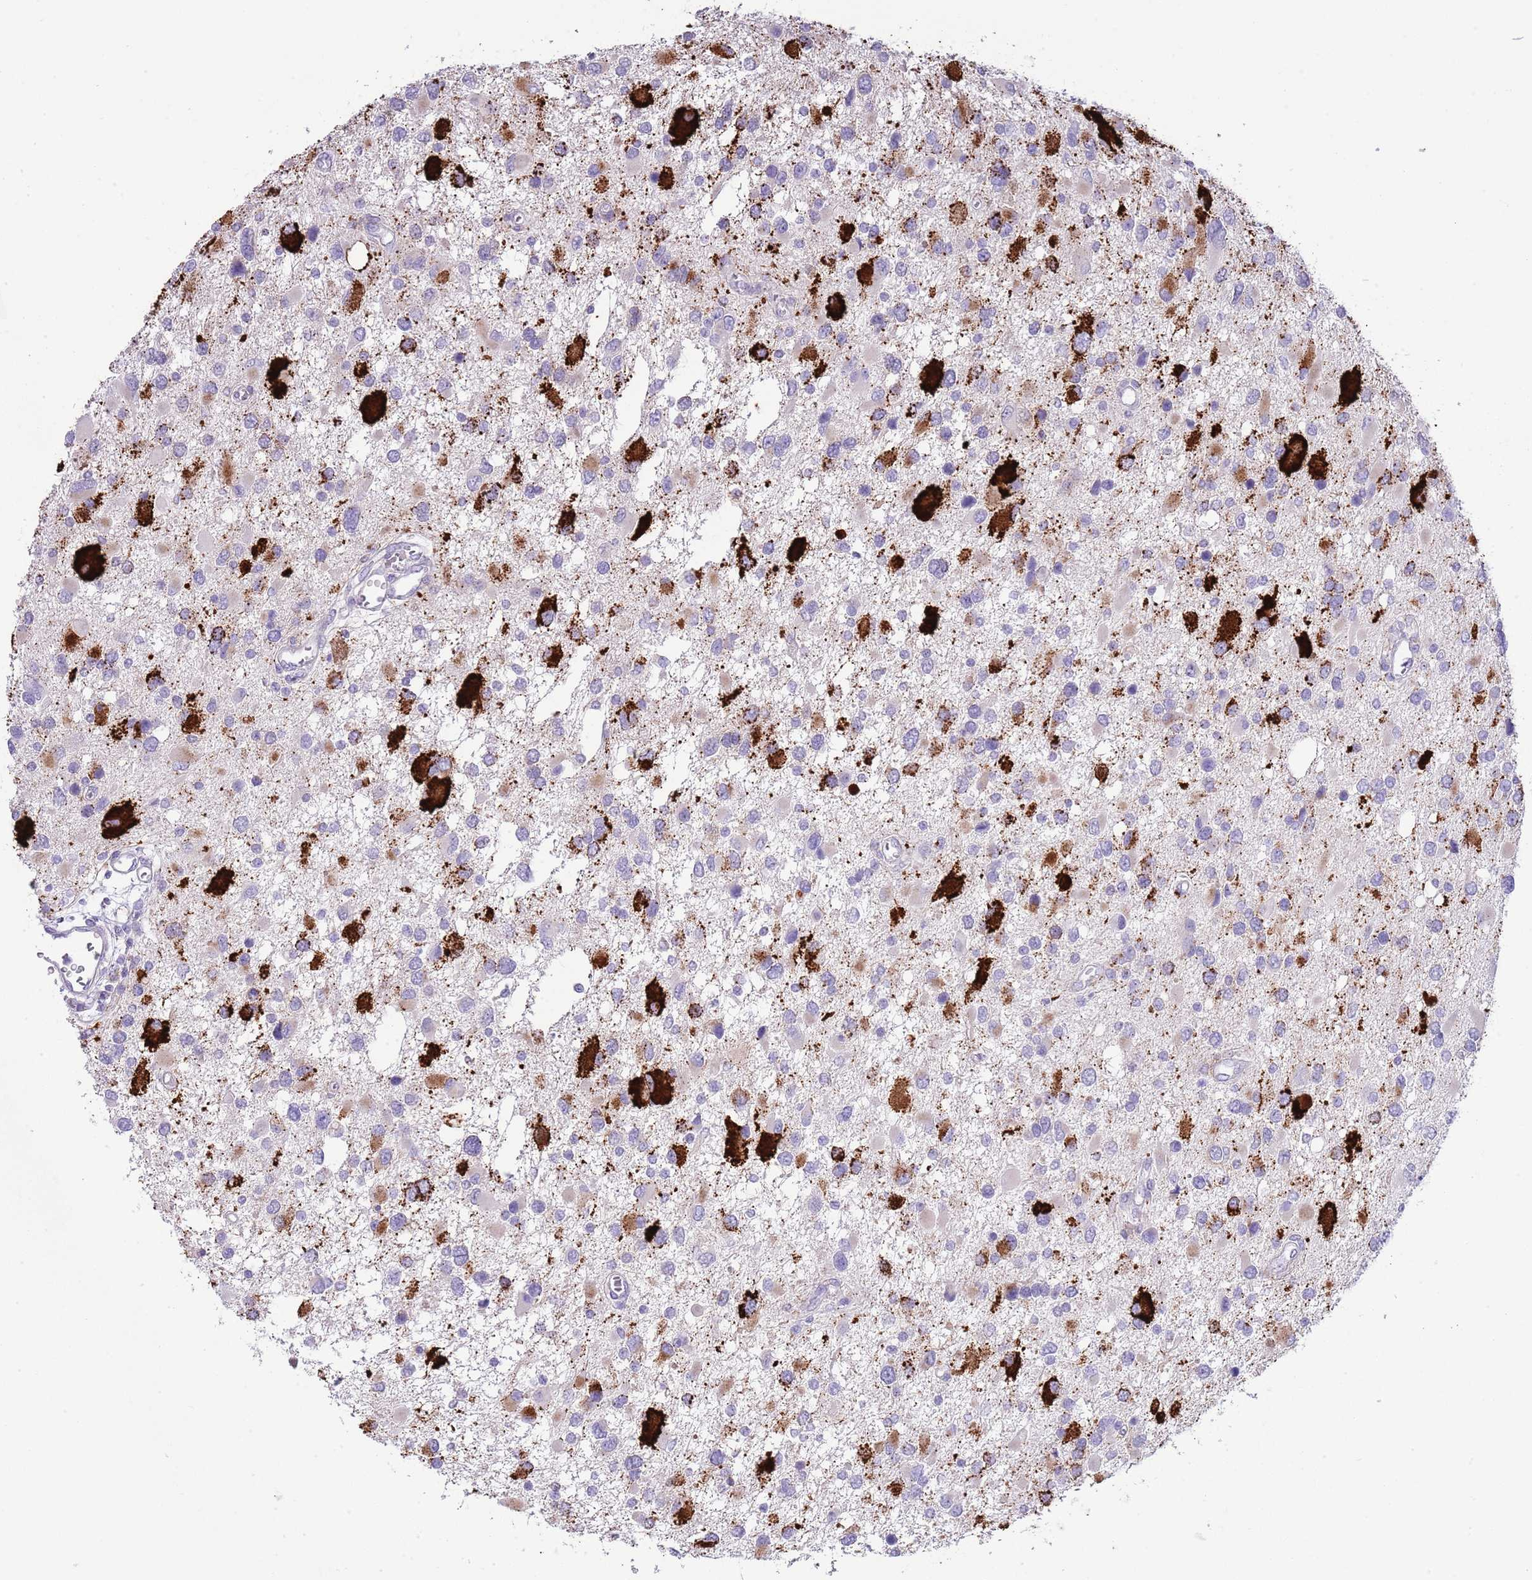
{"staining": {"intensity": "strong", "quantity": "<25%", "location": "cytoplasmic/membranous"}, "tissue": "glioma", "cell_type": "Tumor cells", "image_type": "cancer", "snomed": [{"axis": "morphology", "description": "Glioma, malignant, High grade"}, {"axis": "topography", "description": "Brain"}], "caption": "High-power microscopy captured an immunohistochemistry (IHC) histopathology image of high-grade glioma (malignant), revealing strong cytoplasmic/membranous expression in about <25% of tumor cells.", "gene": "ABHD17C", "patient": {"sex": "male", "age": 53}}